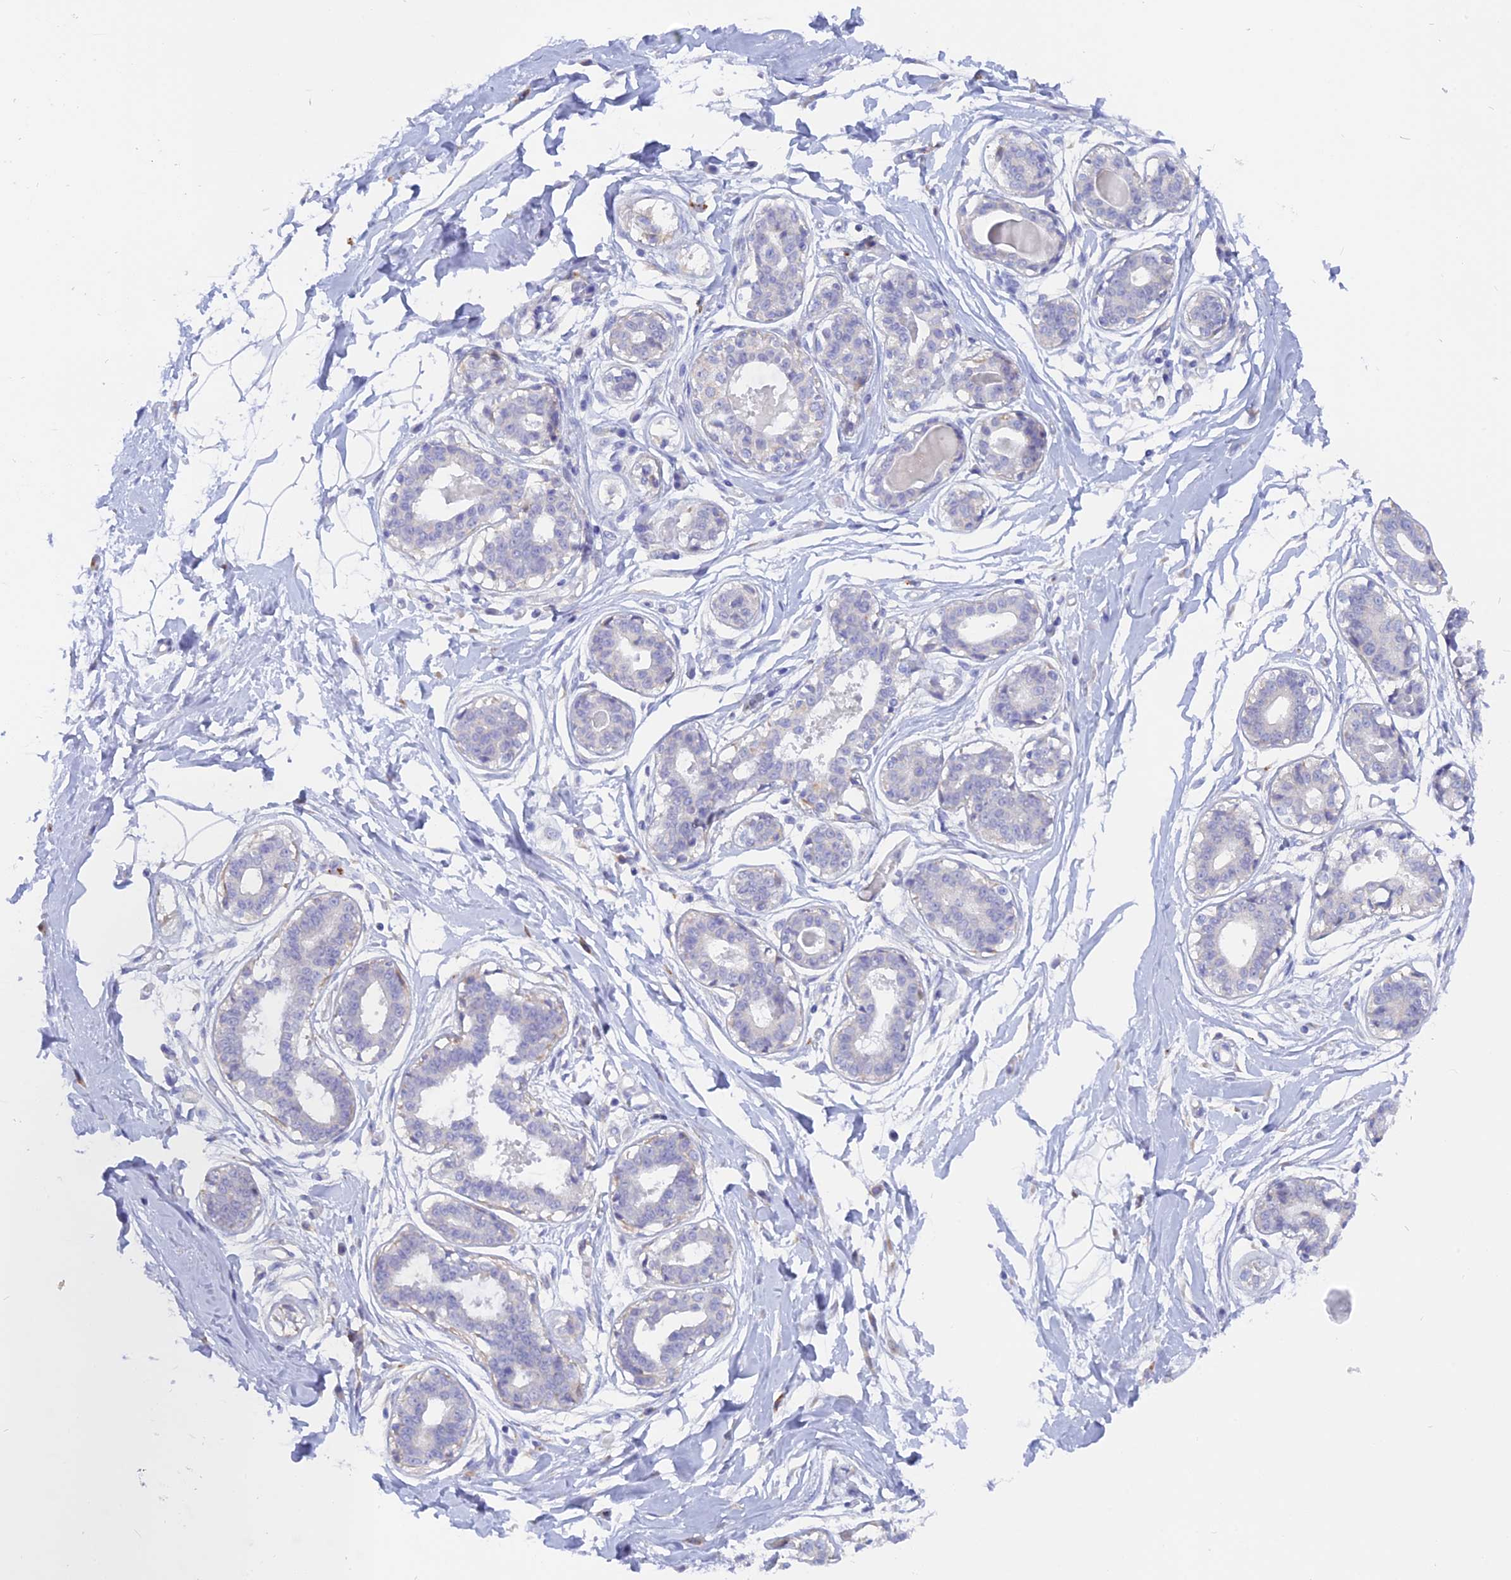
{"staining": {"intensity": "negative", "quantity": "none", "location": "none"}, "tissue": "breast", "cell_type": "Adipocytes", "image_type": "normal", "snomed": [{"axis": "morphology", "description": "Normal tissue, NOS"}, {"axis": "topography", "description": "Breast"}], "caption": "Human breast stained for a protein using immunohistochemistry displays no positivity in adipocytes.", "gene": "GLB1L", "patient": {"sex": "female", "age": 45}}